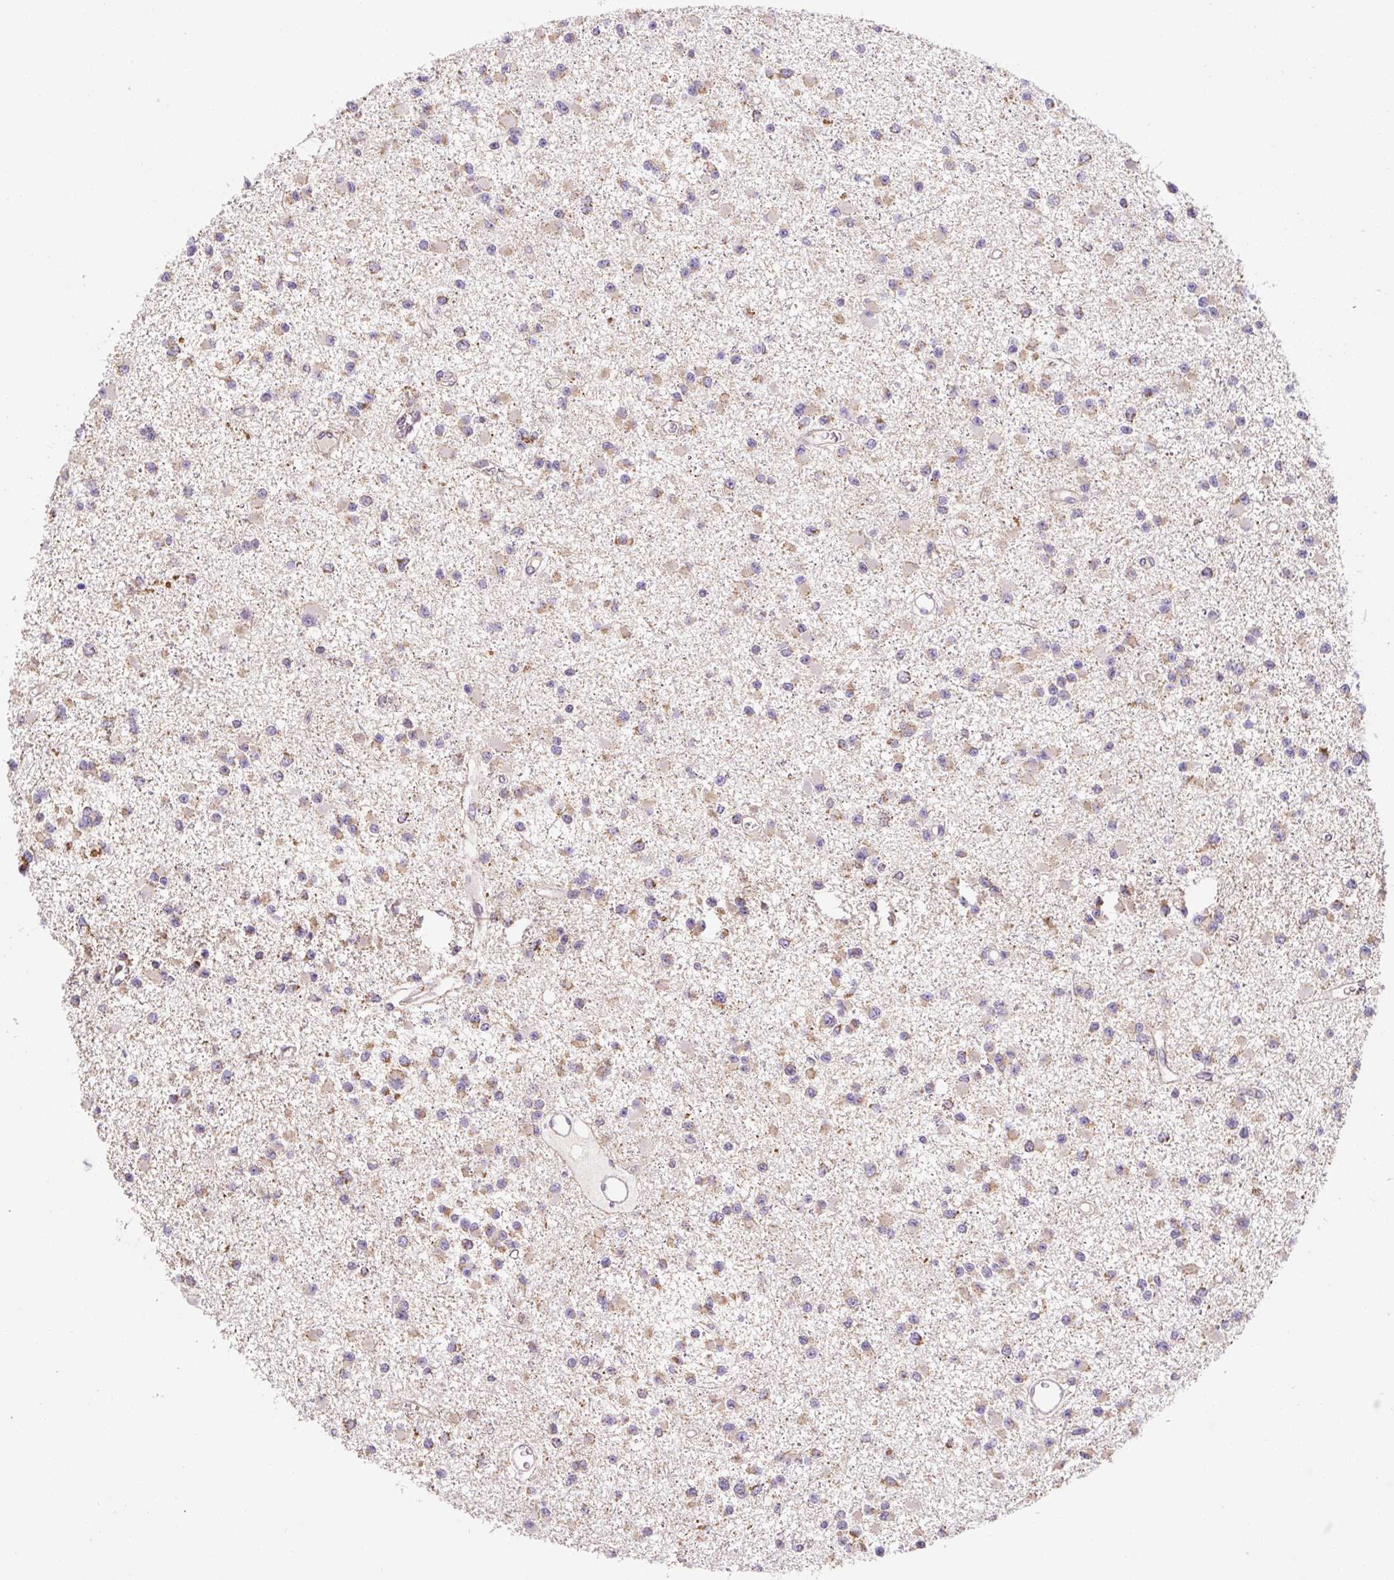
{"staining": {"intensity": "weak", "quantity": "25%-75%", "location": "cytoplasmic/membranous"}, "tissue": "glioma", "cell_type": "Tumor cells", "image_type": "cancer", "snomed": [{"axis": "morphology", "description": "Glioma, malignant, Low grade"}, {"axis": "topography", "description": "Brain"}], "caption": "The photomicrograph shows immunohistochemical staining of glioma. There is weak cytoplasmic/membranous positivity is appreciated in about 25%-75% of tumor cells.", "gene": "MFSD9", "patient": {"sex": "female", "age": 22}}